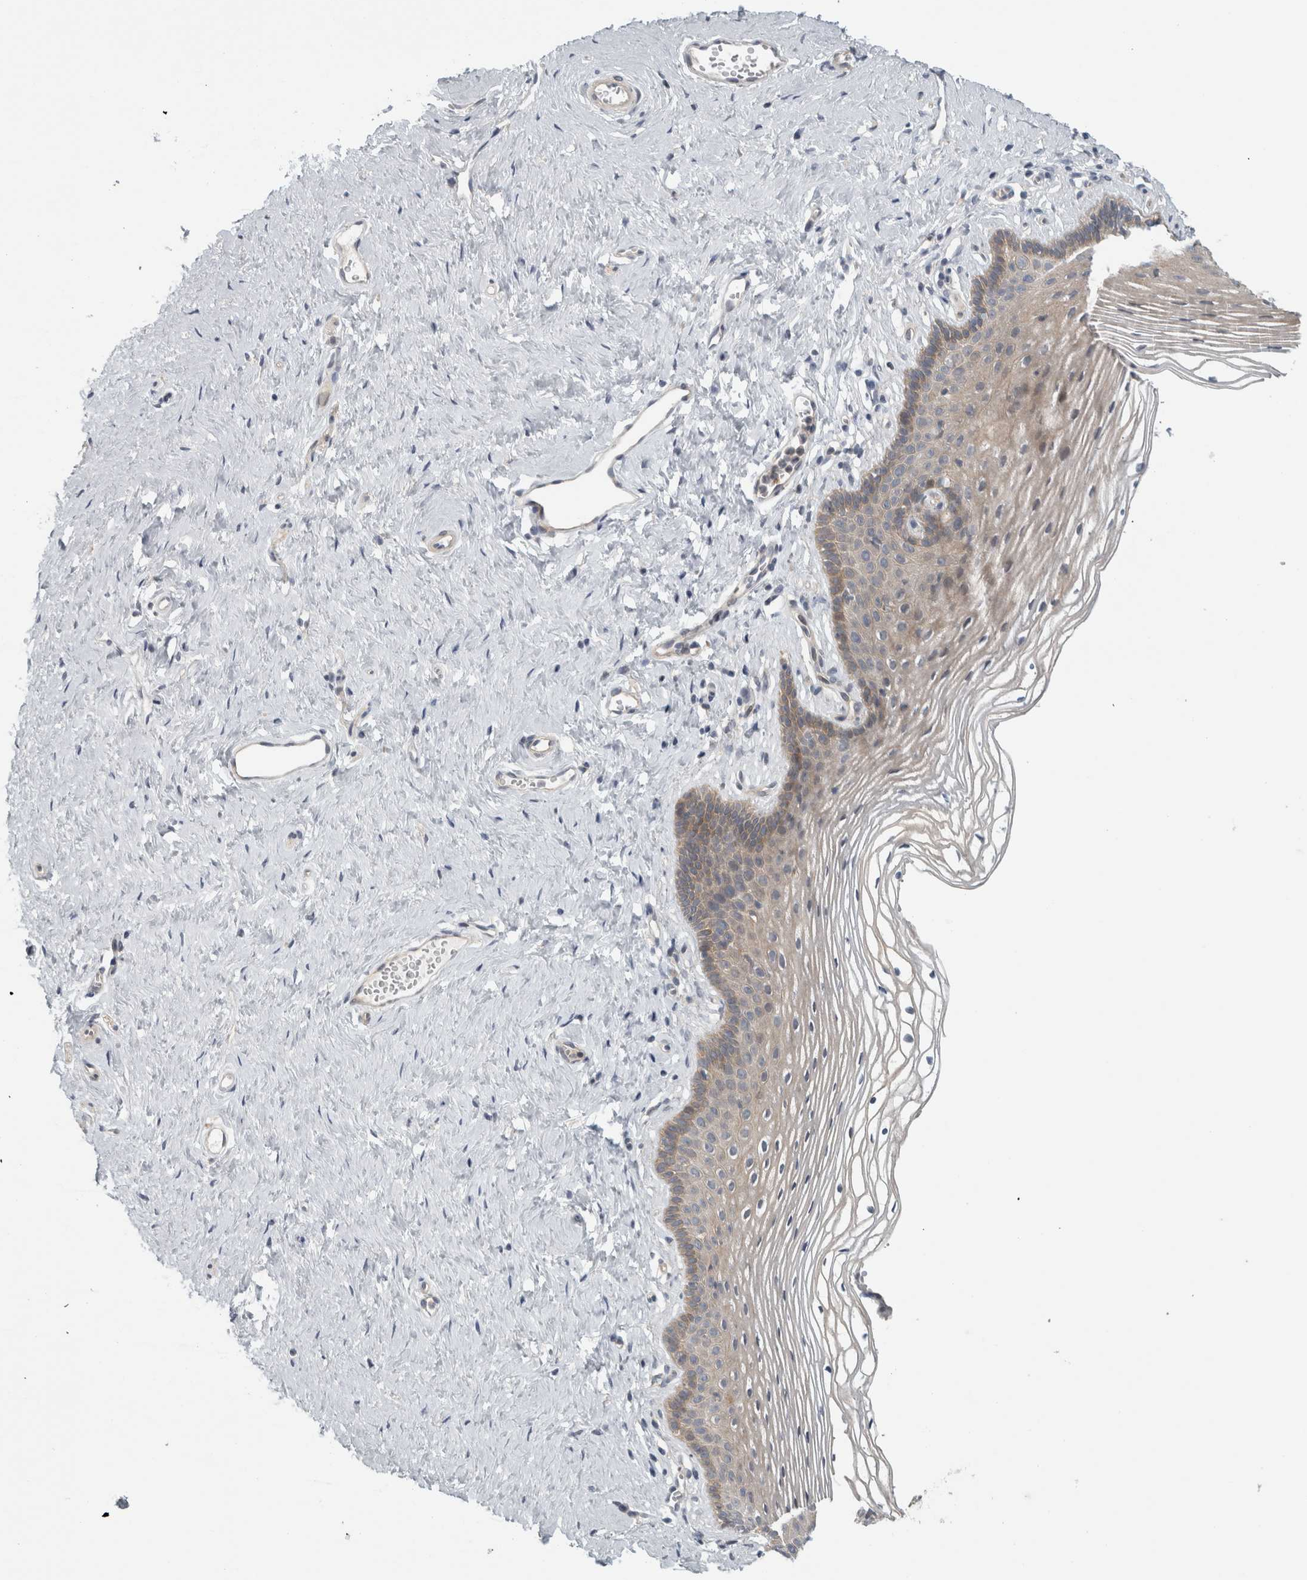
{"staining": {"intensity": "moderate", "quantity": "<25%", "location": "cytoplasmic/membranous"}, "tissue": "vagina", "cell_type": "Squamous epithelial cells", "image_type": "normal", "snomed": [{"axis": "morphology", "description": "Normal tissue, NOS"}, {"axis": "topography", "description": "Vagina"}], "caption": "IHC of normal vagina exhibits low levels of moderate cytoplasmic/membranous positivity in about <25% of squamous epithelial cells.", "gene": "ZNF804B", "patient": {"sex": "female", "age": 32}}